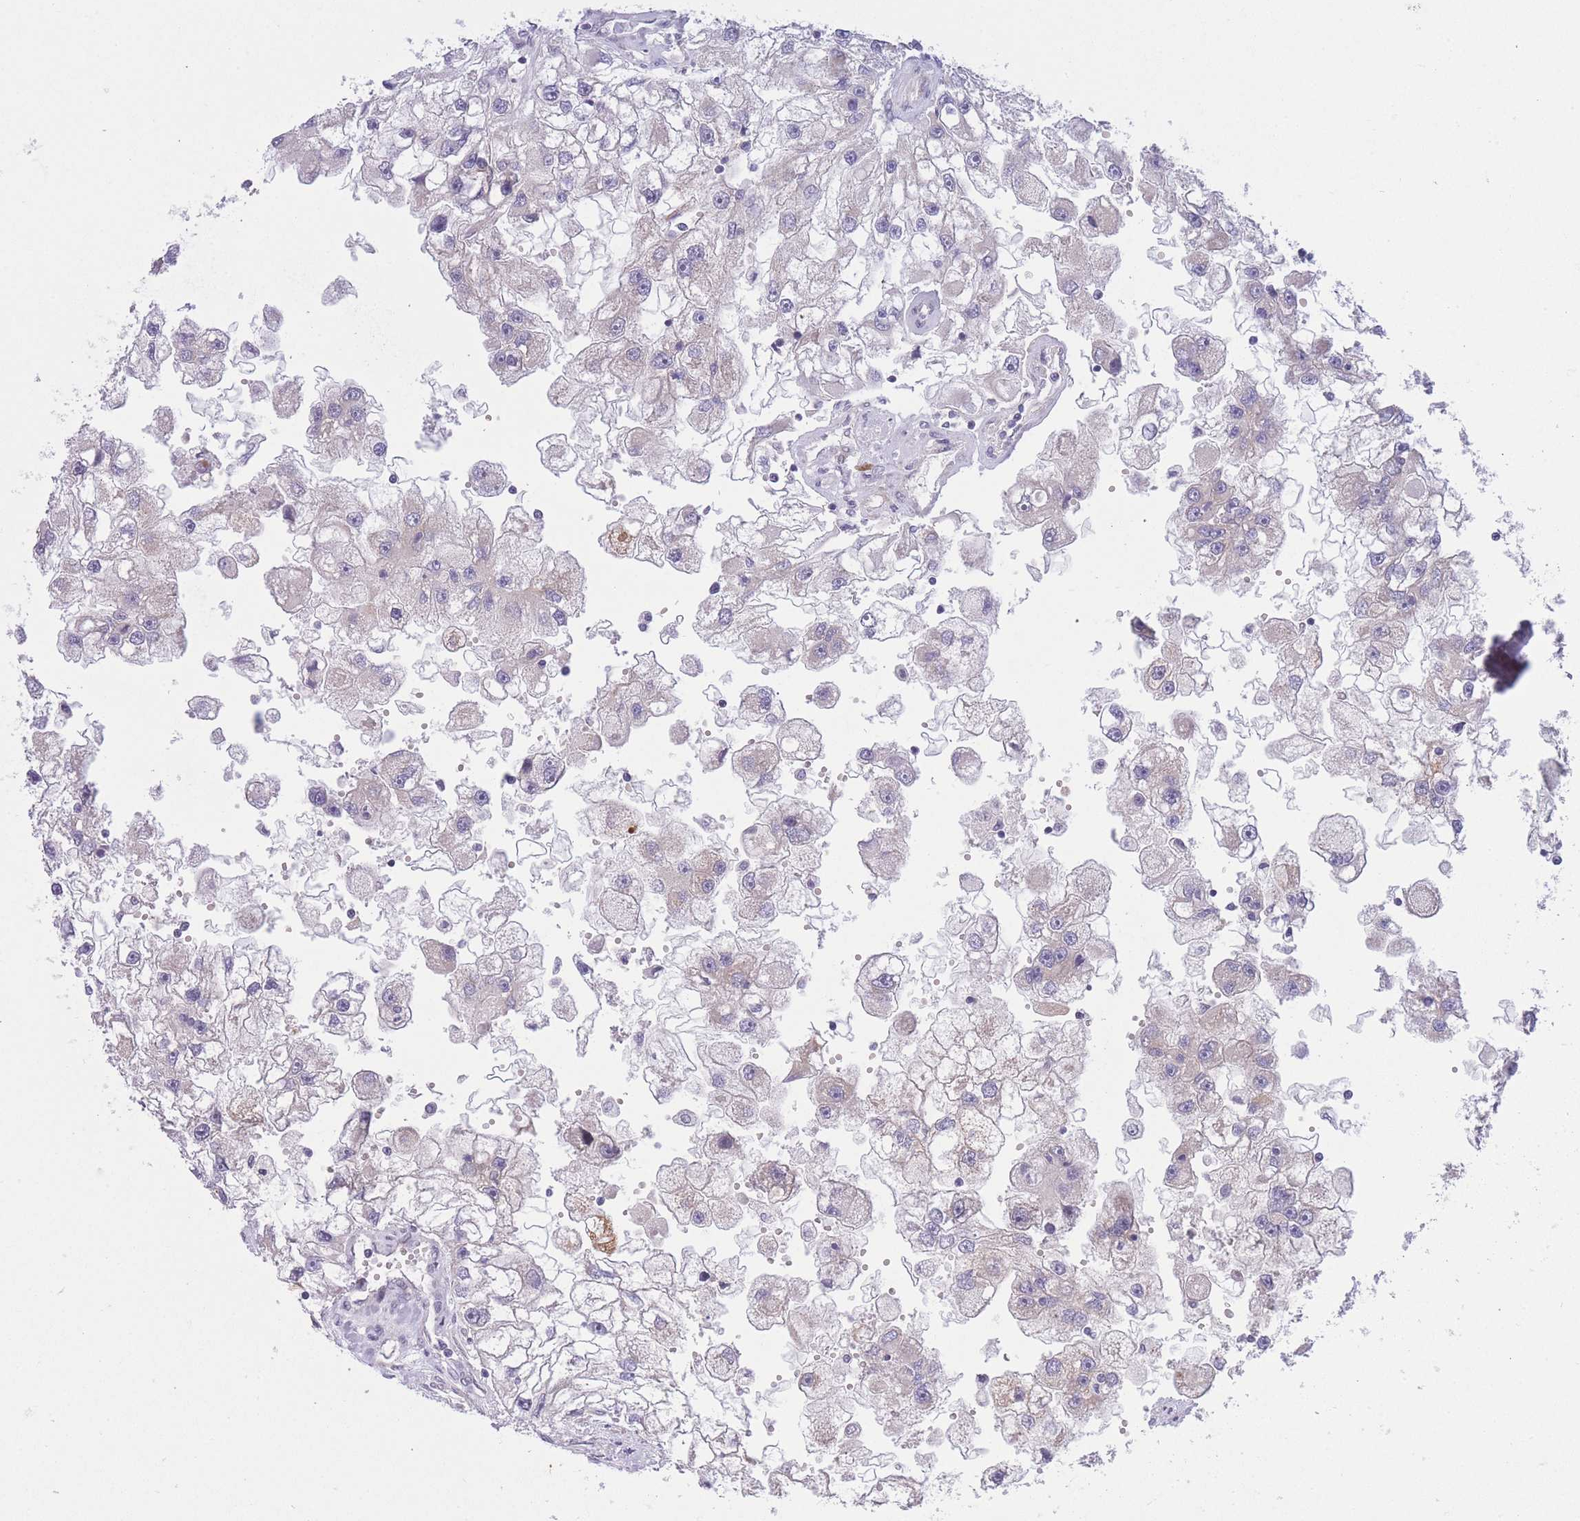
{"staining": {"intensity": "negative", "quantity": "none", "location": "none"}, "tissue": "renal cancer", "cell_type": "Tumor cells", "image_type": "cancer", "snomed": [{"axis": "morphology", "description": "Adenocarcinoma, NOS"}, {"axis": "topography", "description": "Kidney"}], "caption": "Immunohistochemistry photomicrograph of neoplastic tissue: renal adenocarcinoma stained with DAB (3,3'-diaminobenzidine) demonstrates no significant protein positivity in tumor cells.", "gene": "CDC25B", "patient": {"sex": "male", "age": 63}}